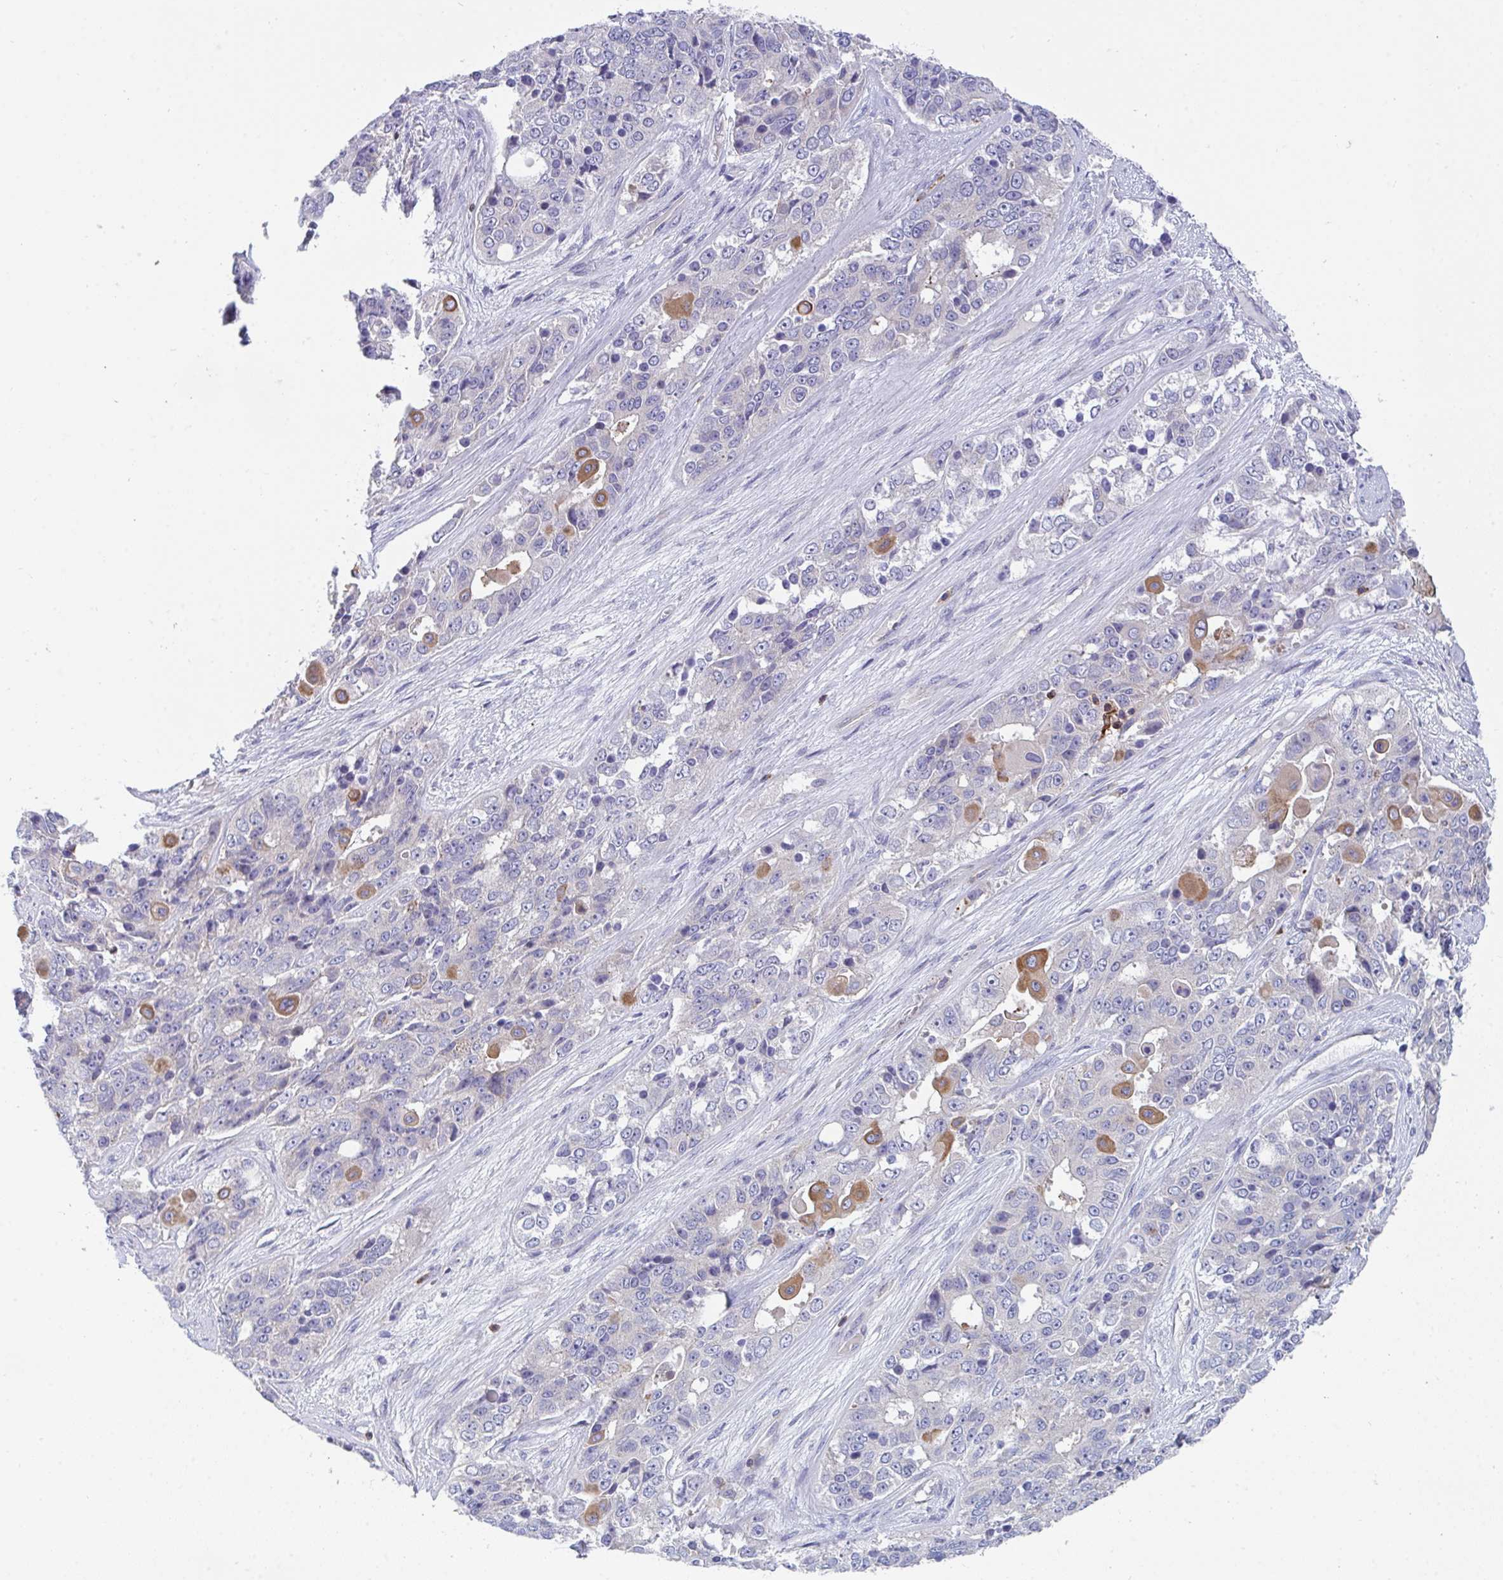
{"staining": {"intensity": "moderate", "quantity": "<25%", "location": "cytoplasmic/membranous"}, "tissue": "ovarian cancer", "cell_type": "Tumor cells", "image_type": "cancer", "snomed": [{"axis": "morphology", "description": "Carcinoma, endometroid"}, {"axis": "topography", "description": "Ovary"}], "caption": "Moderate cytoplasmic/membranous staining for a protein is present in approximately <25% of tumor cells of ovarian cancer (endometroid carcinoma) using immunohistochemistry.", "gene": "FRMD3", "patient": {"sex": "female", "age": 51}}